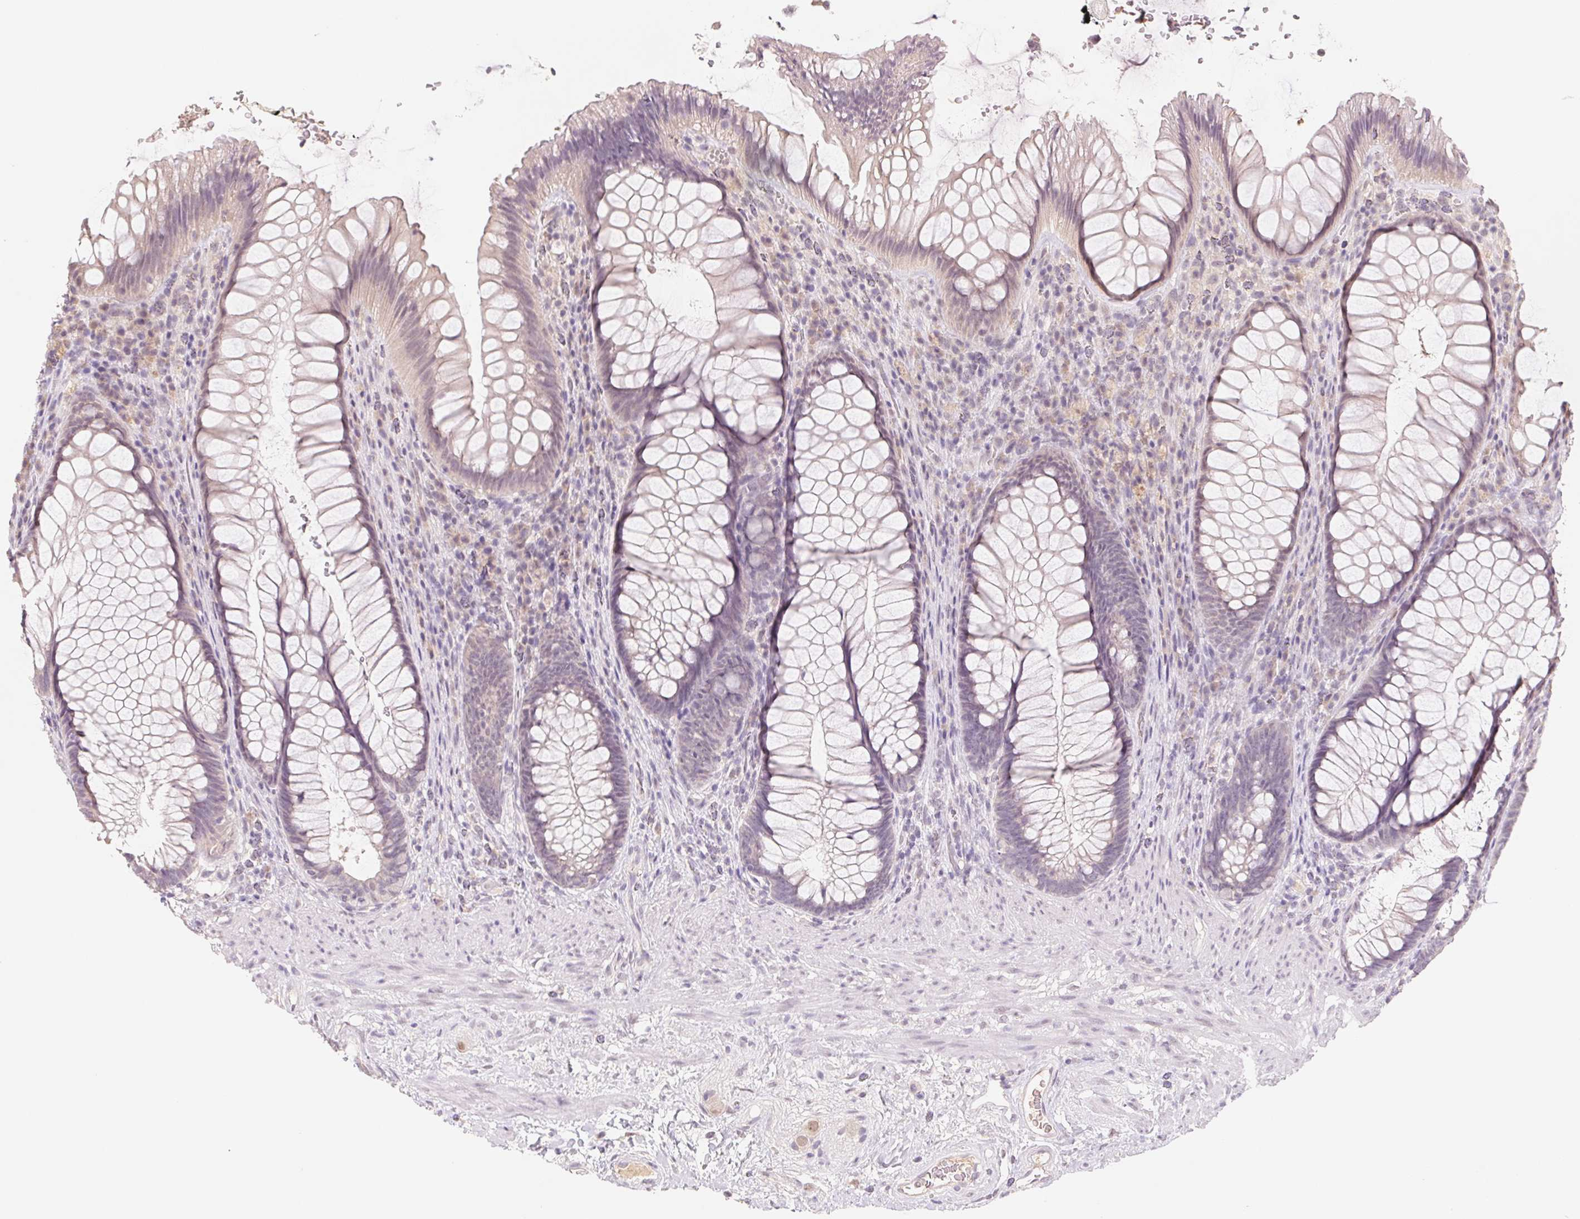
{"staining": {"intensity": "negative", "quantity": "none", "location": "none"}, "tissue": "rectum", "cell_type": "Glandular cells", "image_type": "normal", "snomed": [{"axis": "morphology", "description": "Normal tissue, NOS"}, {"axis": "topography", "description": "Smooth muscle"}, {"axis": "topography", "description": "Rectum"}], "caption": "A high-resolution histopathology image shows IHC staining of benign rectum, which shows no significant staining in glandular cells.", "gene": "PNMA8B", "patient": {"sex": "male", "age": 53}}